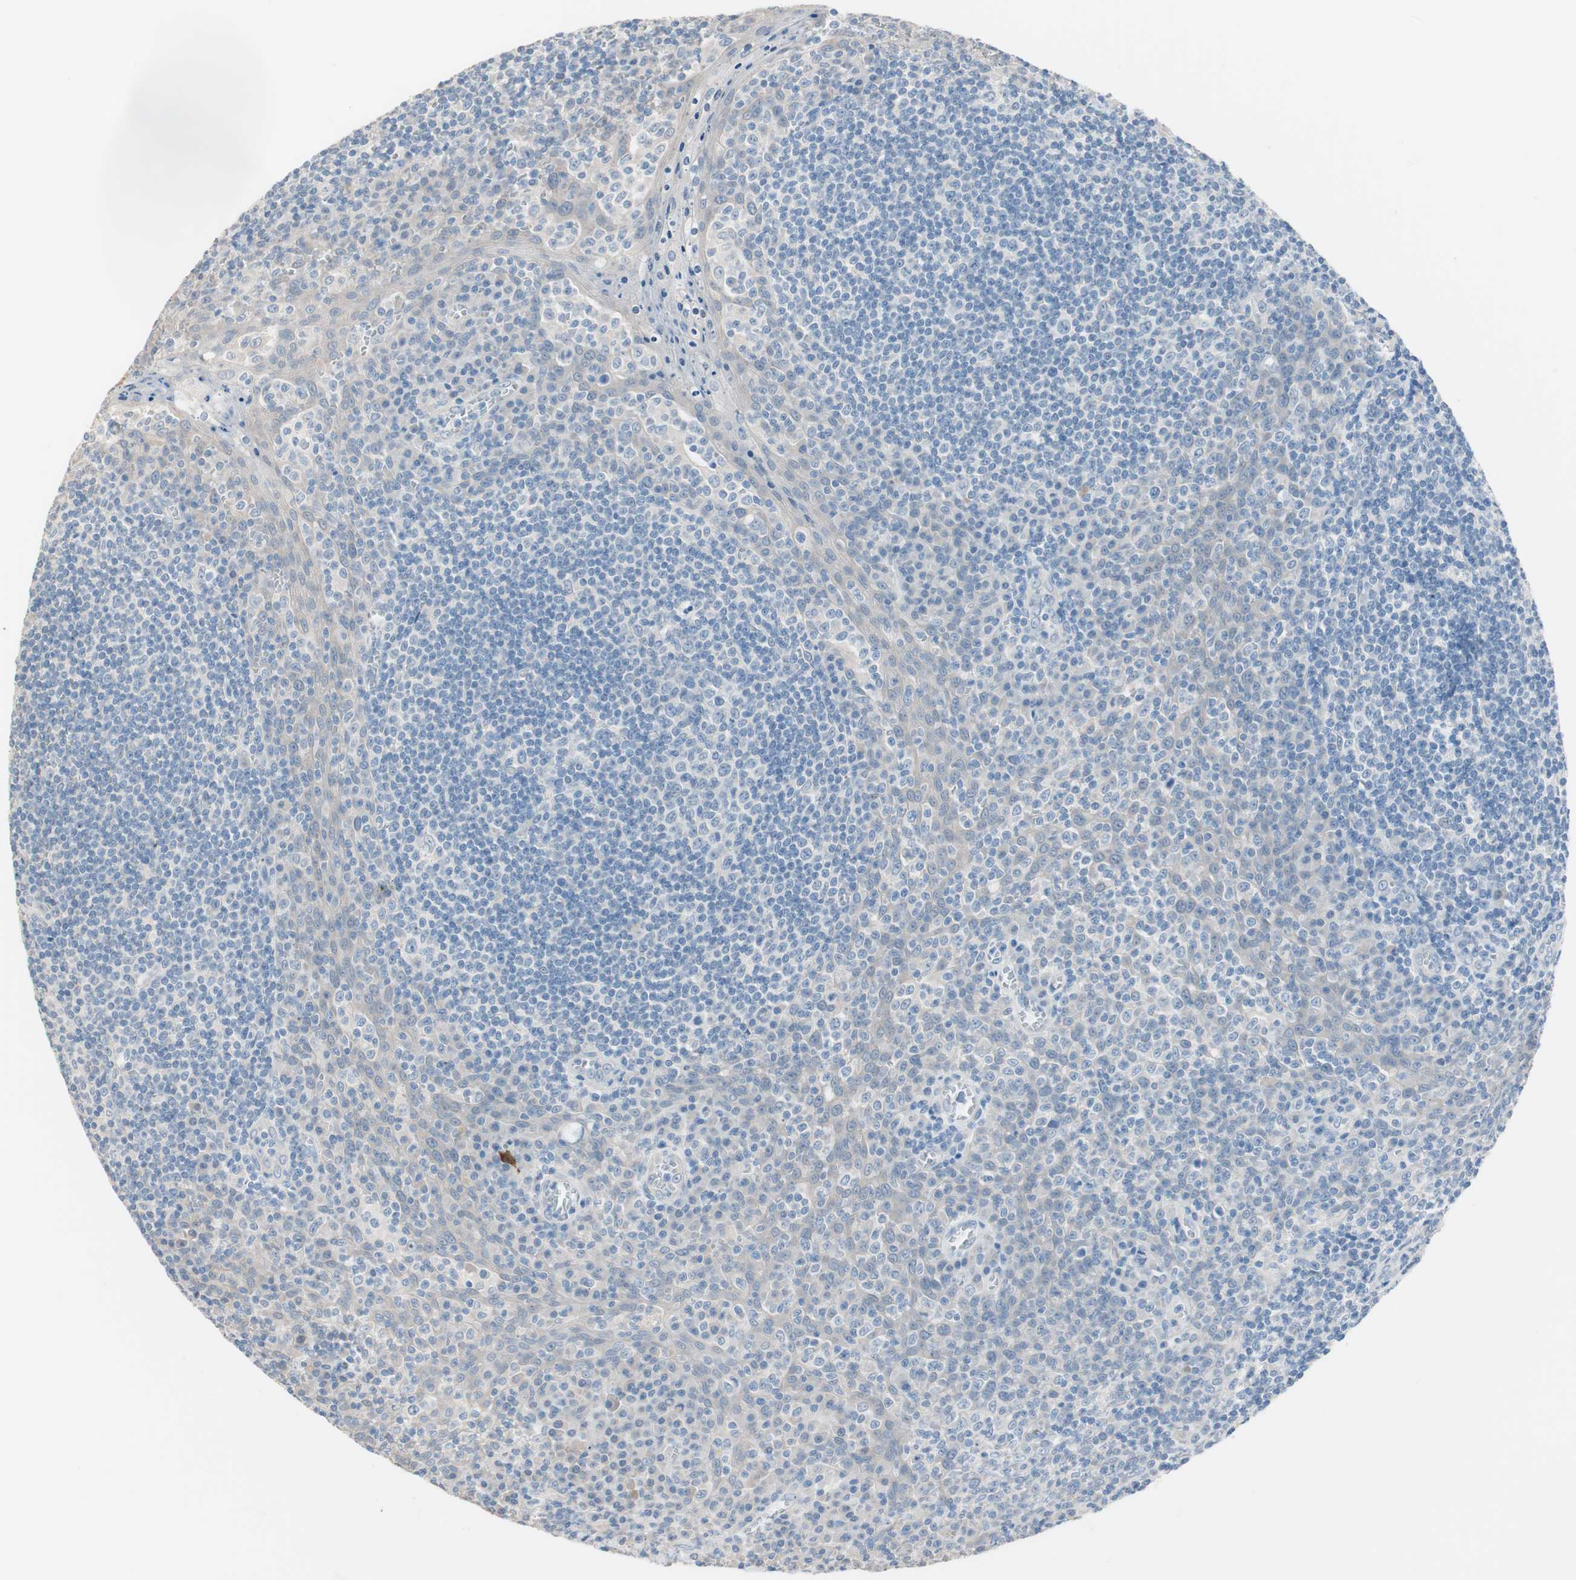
{"staining": {"intensity": "negative", "quantity": "none", "location": "none"}, "tissue": "tonsil", "cell_type": "Germinal center cells", "image_type": "normal", "snomed": [{"axis": "morphology", "description": "Normal tissue, NOS"}, {"axis": "topography", "description": "Tonsil"}], "caption": "Germinal center cells are negative for protein expression in normal human tonsil. (DAB (3,3'-diaminobenzidine) immunohistochemistry visualized using brightfield microscopy, high magnification).", "gene": "VIL1", "patient": {"sex": "male", "age": 31}}